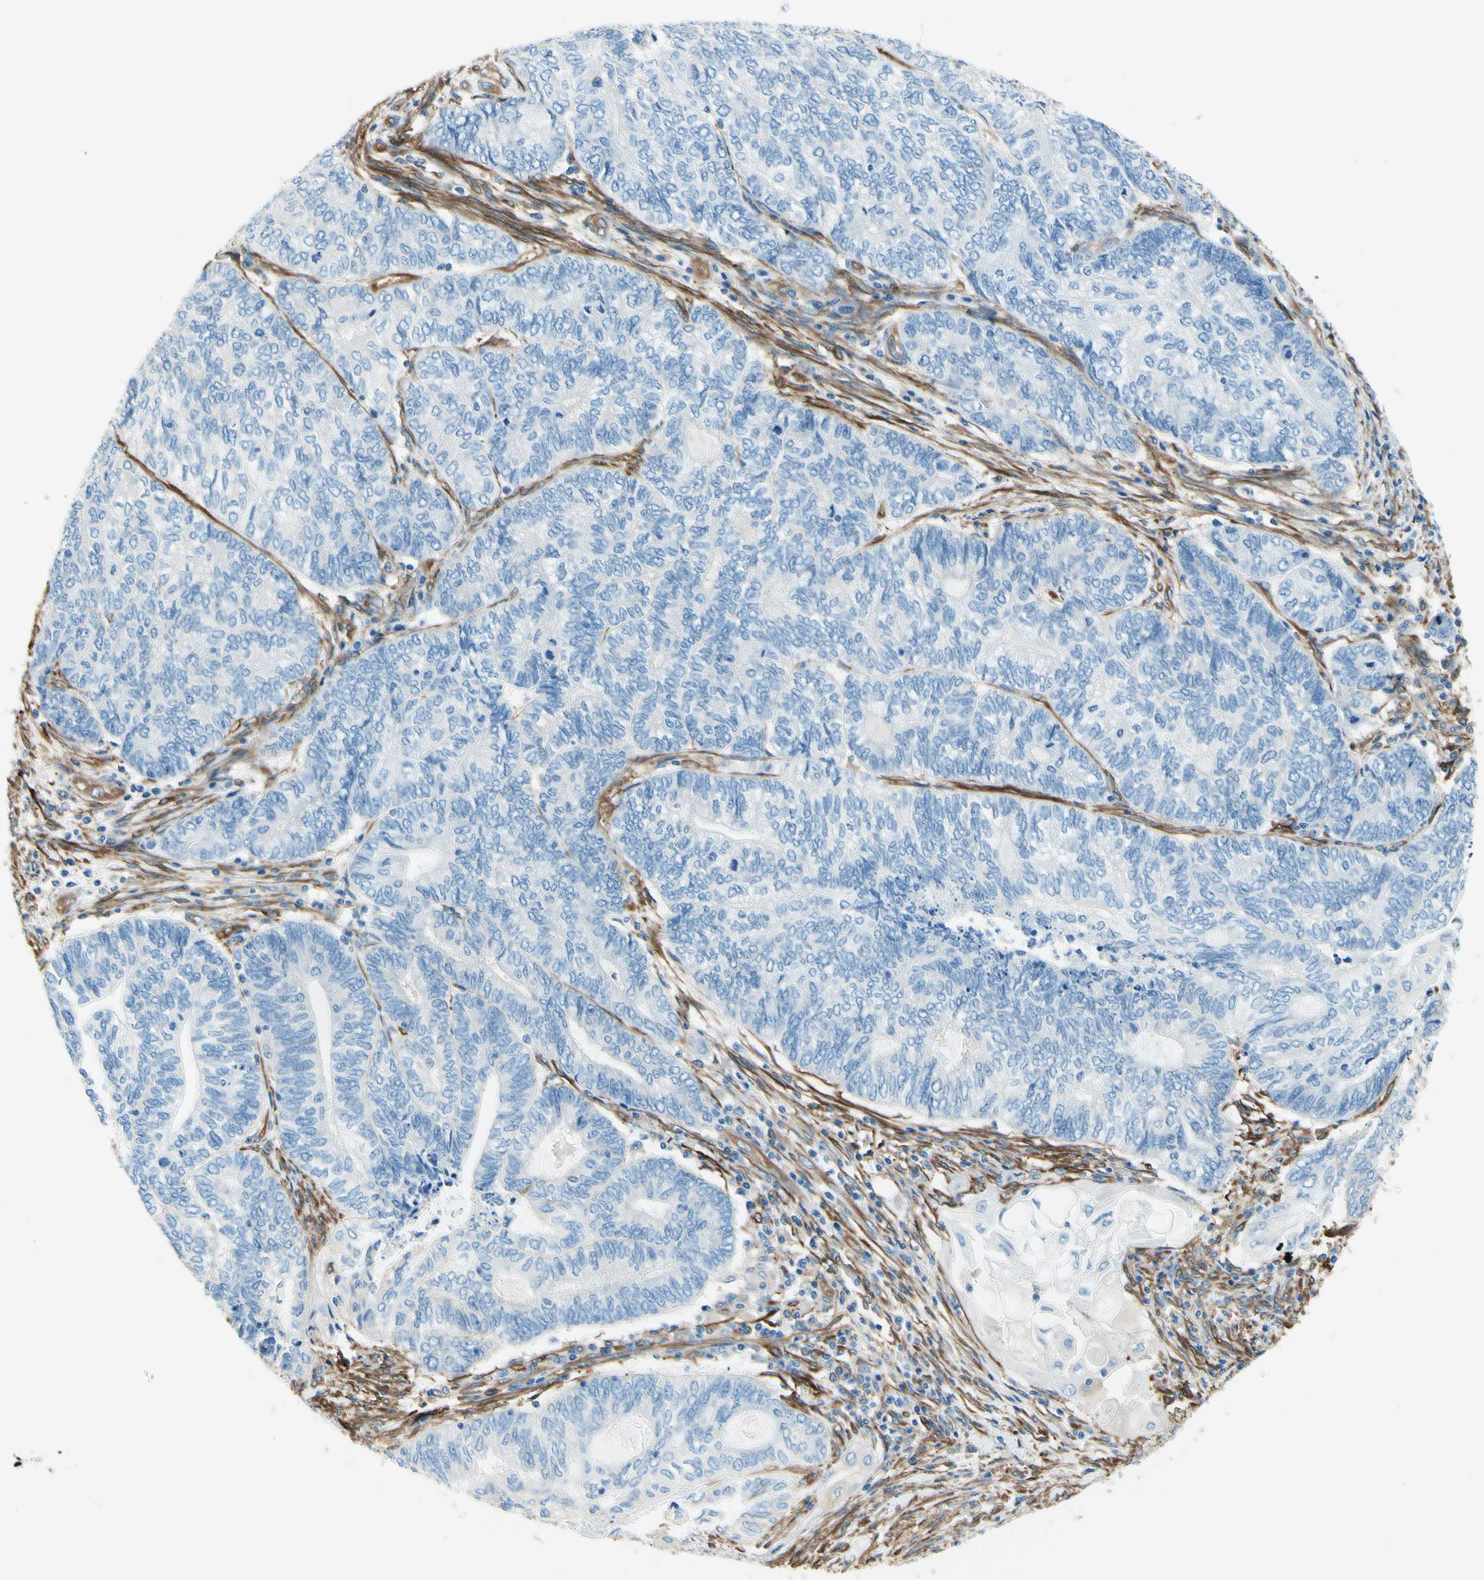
{"staining": {"intensity": "negative", "quantity": "none", "location": "none"}, "tissue": "endometrial cancer", "cell_type": "Tumor cells", "image_type": "cancer", "snomed": [{"axis": "morphology", "description": "Adenocarcinoma, NOS"}, {"axis": "topography", "description": "Uterus"}, {"axis": "topography", "description": "Endometrium"}], "caption": "This is a micrograph of IHC staining of adenocarcinoma (endometrial), which shows no staining in tumor cells. Brightfield microscopy of immunohistochemistry (IHC) stained with DAB (3,3'-diaminobenzidine) (brown) and hematoxylin (blue), captured at high magnification.", "gene": "DPYSL3", "patient": {"sex": "female", "age": 70}}